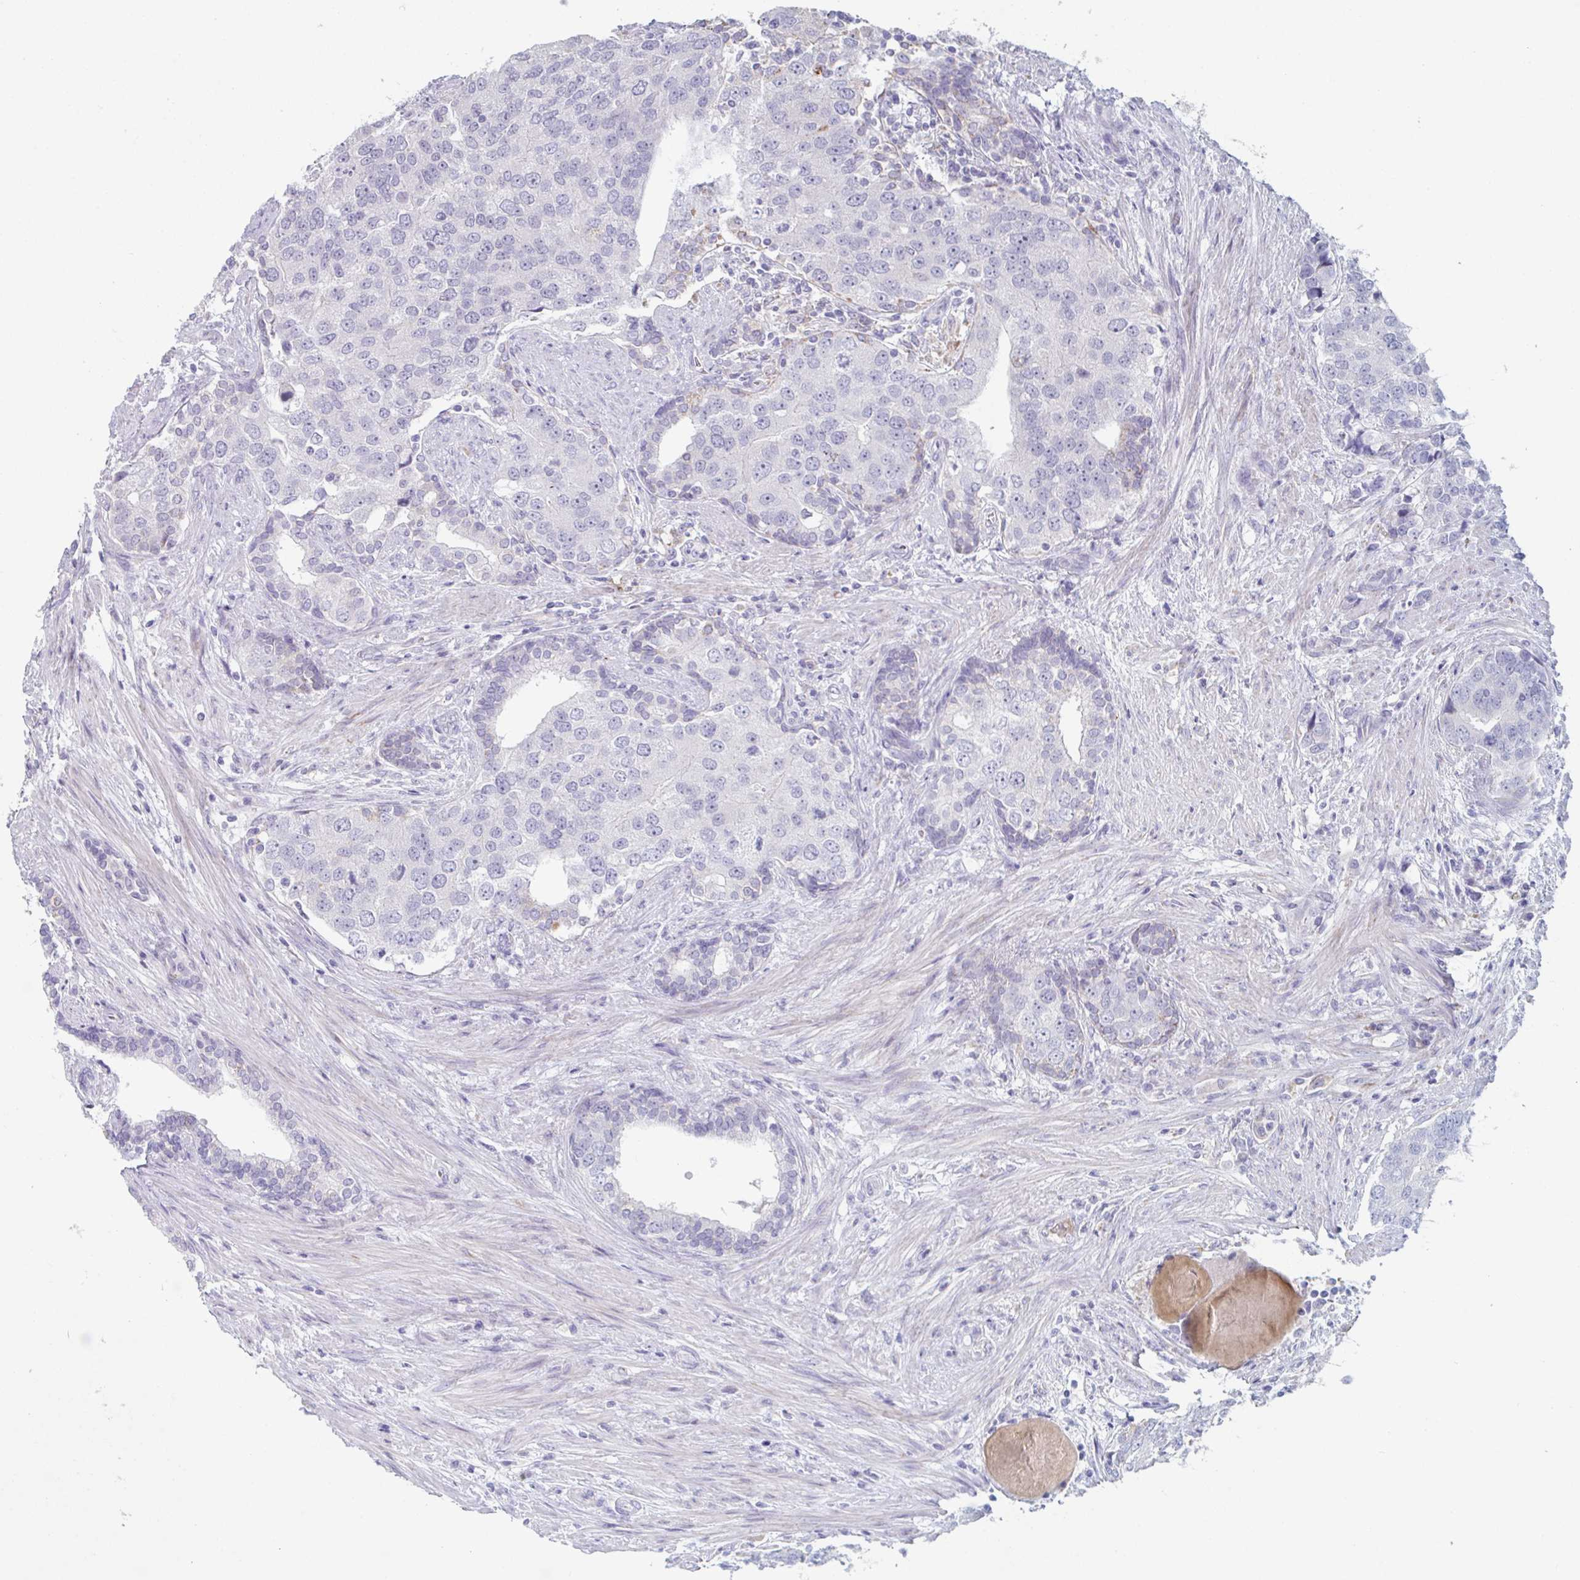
{"staining": {"intensity": "negative", "quantity": "none", "location": "none"}, "tissue": "prostate cancer", "cell_type": "Tumor cells", "image_type": "cancer", "snomed": [{"axis": "morphology", "description": "Adenocarcinoma, High grade"}, {"axis": "topography", "description": "Prostate"}], "caption": "A histopathology image of human adenocarcinoma (high-grade) (prostate) is negative for staining in tumor cells. (Immunohistochemistry, brightfield microscopy, high magnification).", "gene": "ADAM21", "patient": {"sex": "male", "age": 68}}